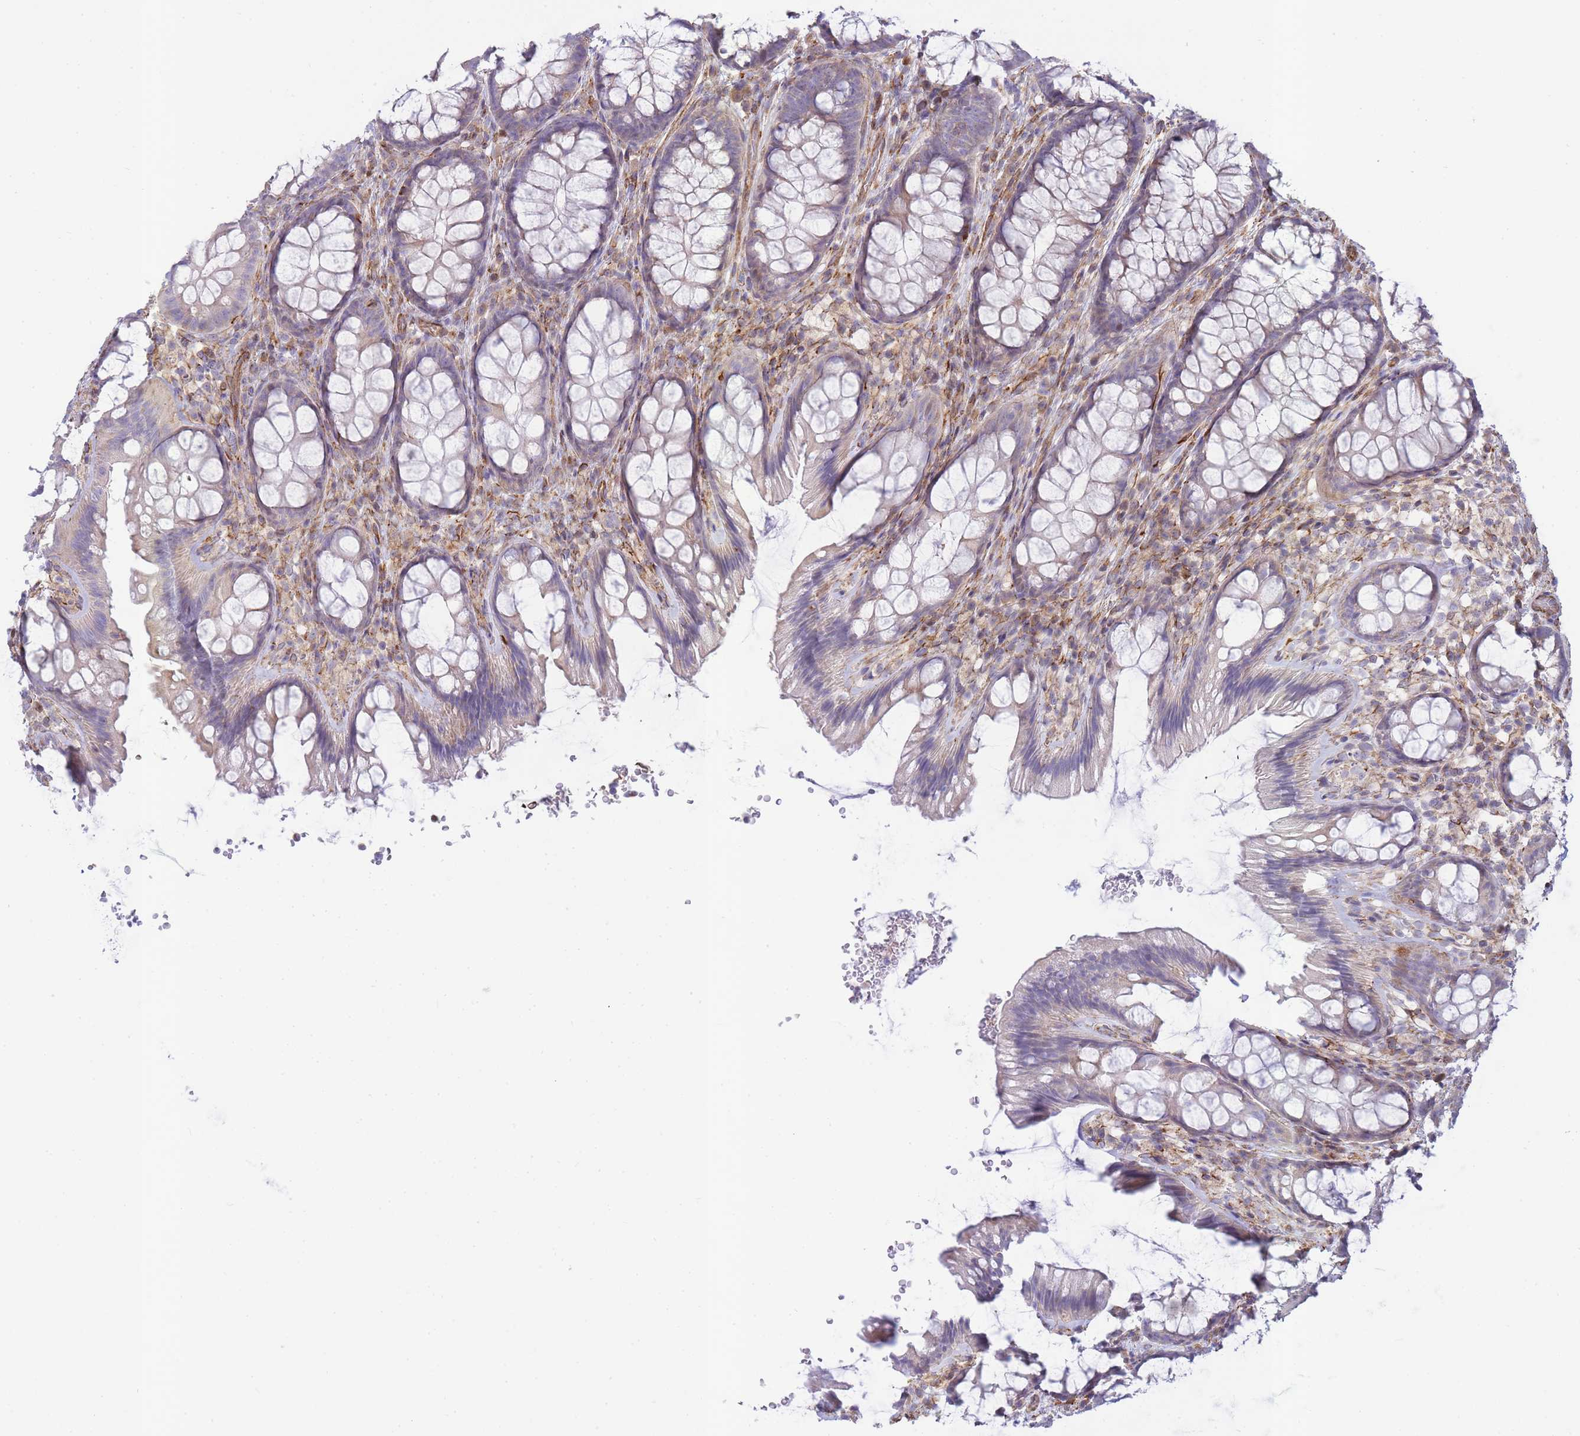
{"staining": {"intensity": "strong", "quantity": ">75%", "location": "cytoplasmic/membranous"}, "tissue": "colon", "cell_type": "Endothelial cells", "image_type": "normal", "snomed": [{"axis": "morphology", "description": "Normal tissue, NOS"}, {"axis": "topography", "description": "Colon"}], "caption": "Brown immunohistochemical staining in normal human colon reveals strong cytoplasmic/membranous staining in approximately >75% of endothelial cells.", "gene": "ECPAS", "patient": {"sex": "male", "age": 46}}